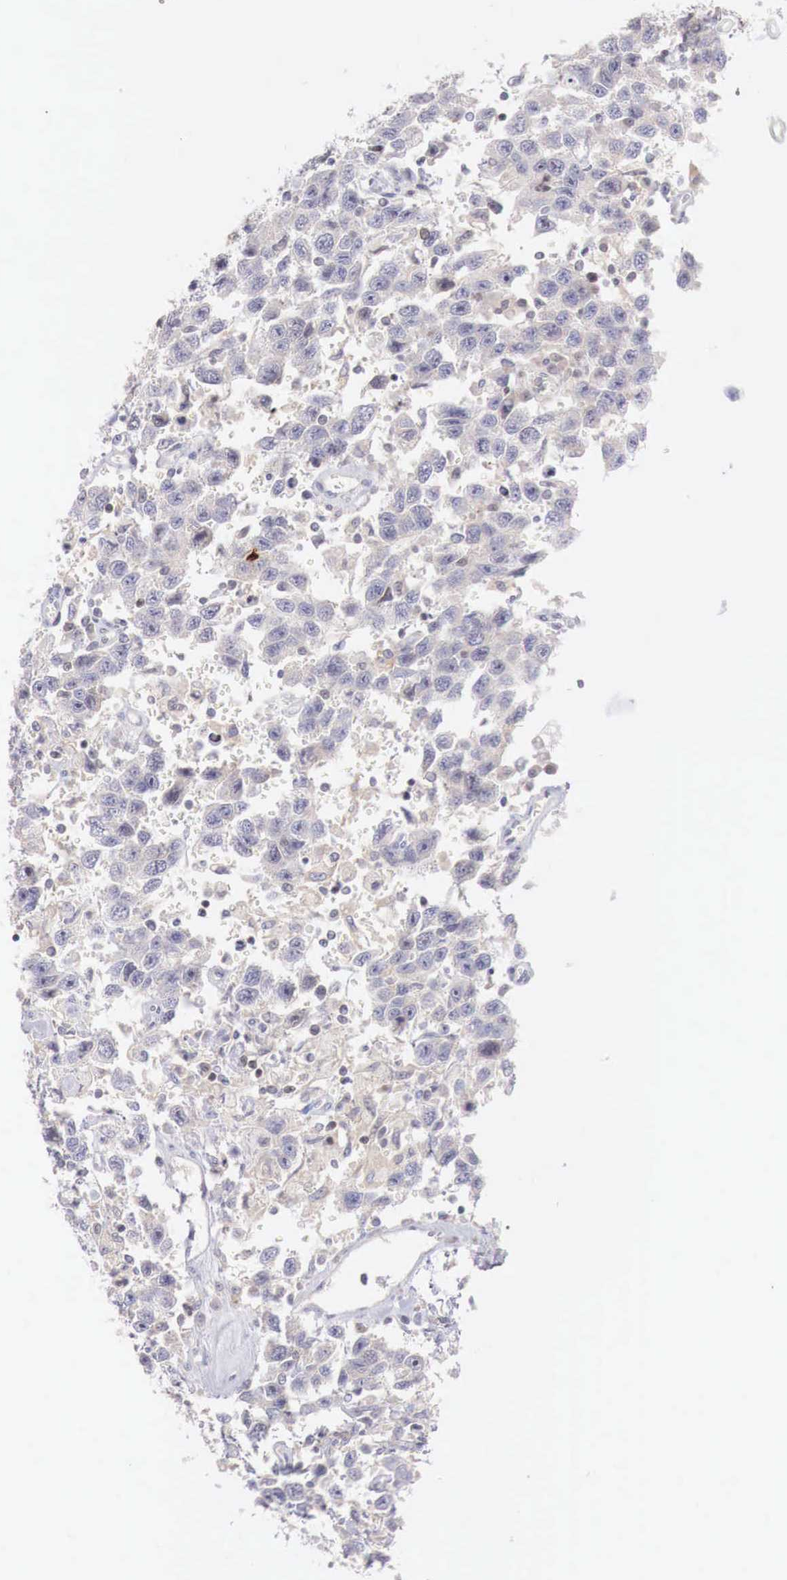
{"staining": {"intensity": "negative", "quantity": "none", "location": "none"}, "tissue": "testis cancer", "cell_type": "Tumor cells", "image_type": "cancer", "snomed": [{"axis": "morphology", "description": "Seminoma, NOS"}, {"axis": "topography", "description": "Testis"}], "caption": "Immunohistochemistry of human testis seminoma exhibits no staining in tumor cells.", "gene": "CLCN5", "patient": {"sex": "male", "age": 41}}